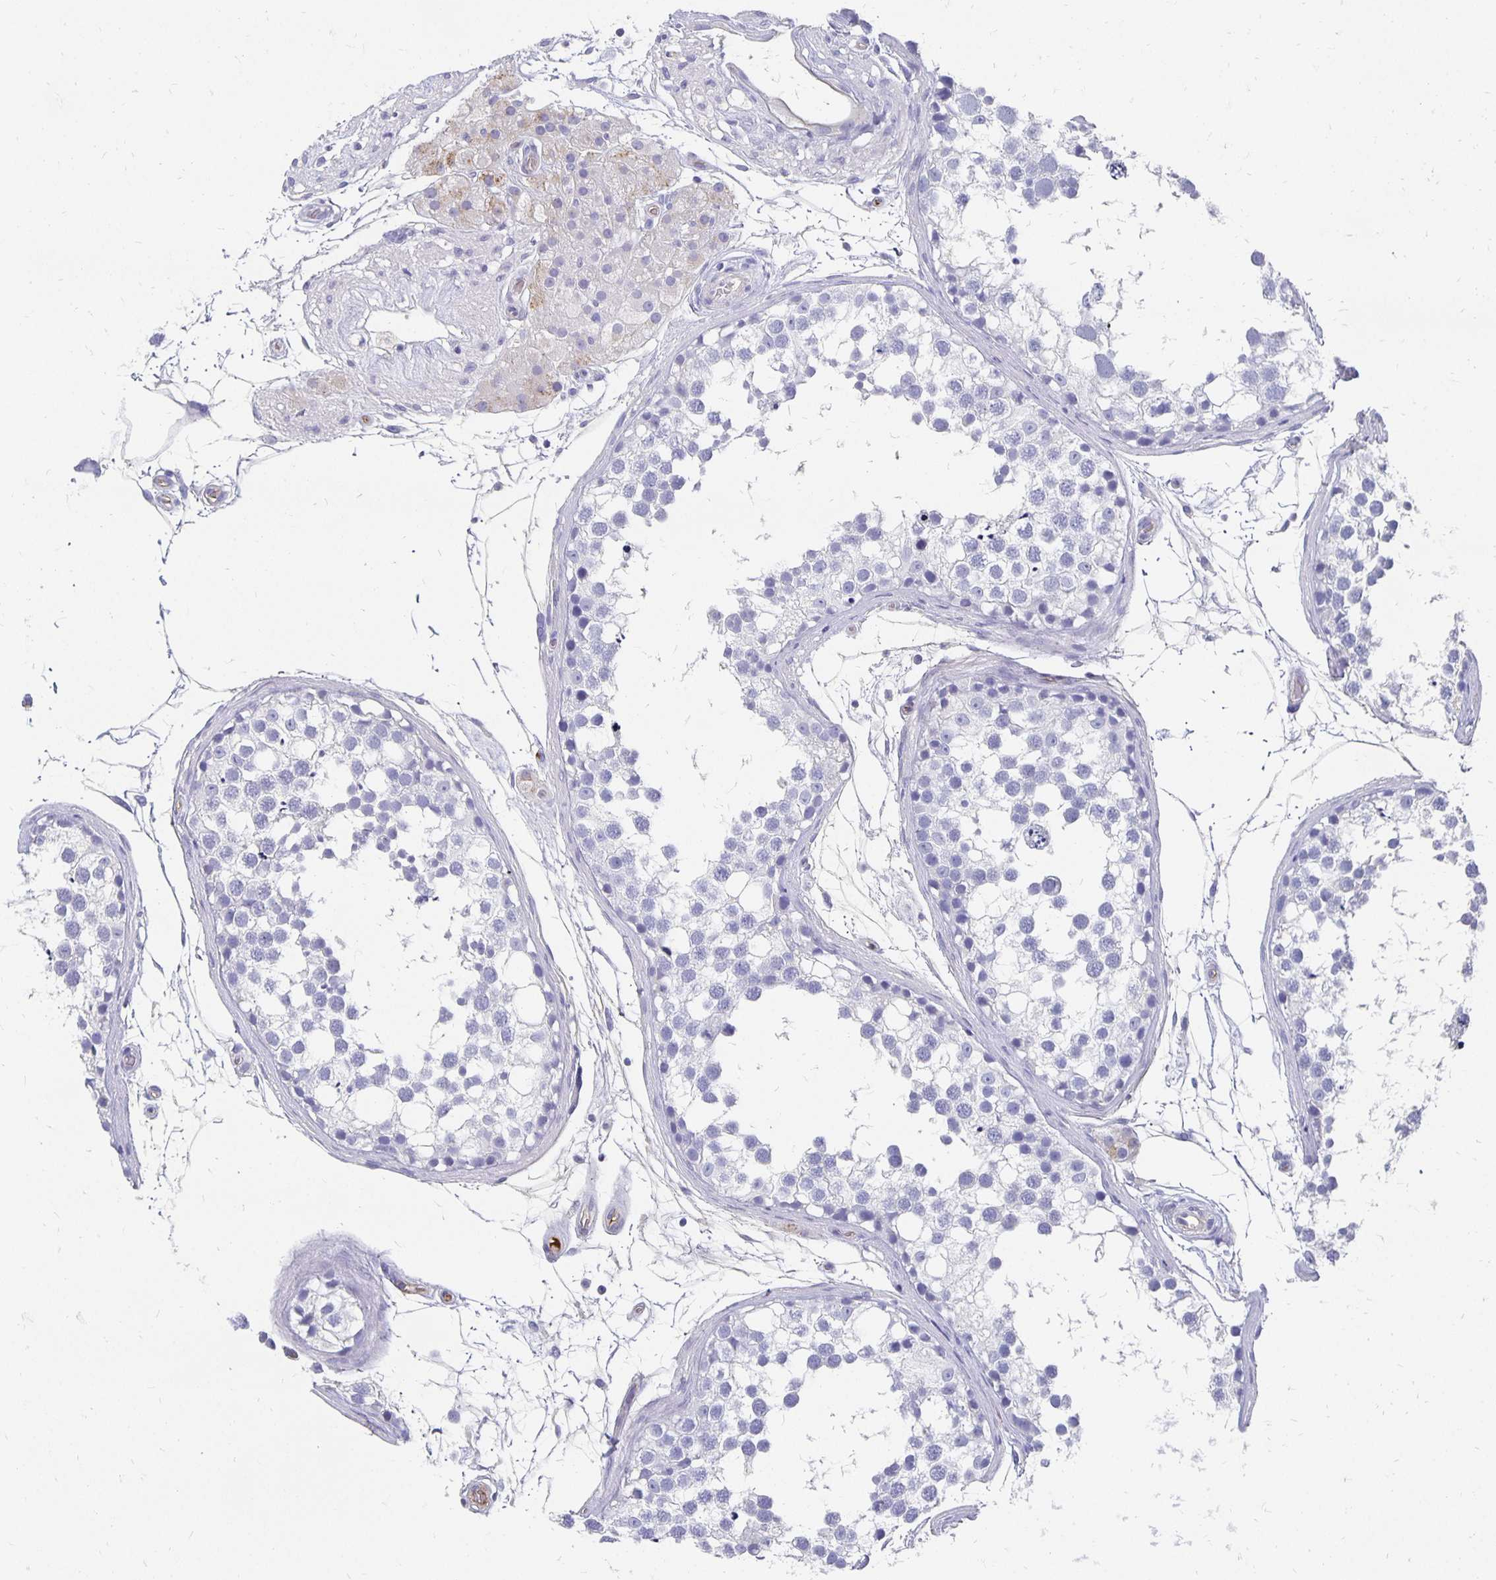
{"staining": {"intensity": "negative", "quantity": "none", "location": "none"}, "tissue": "testis", "cell_type": "Cells in seminiferous ducts", "image_type": "normal", "snomed": [{"axis": "morphology", "description": "Normal tissue, NOS"}, {"axis": "morphology", "description": "Seminoma, NOS"}, {"axis": "topography", "description": "Testis"}], "caption": "Cells in seminiferous ducts are negative for brown protein staining in benign testis.", "gene": "APOB", "patient": {"sex": "male", "age": 65}}